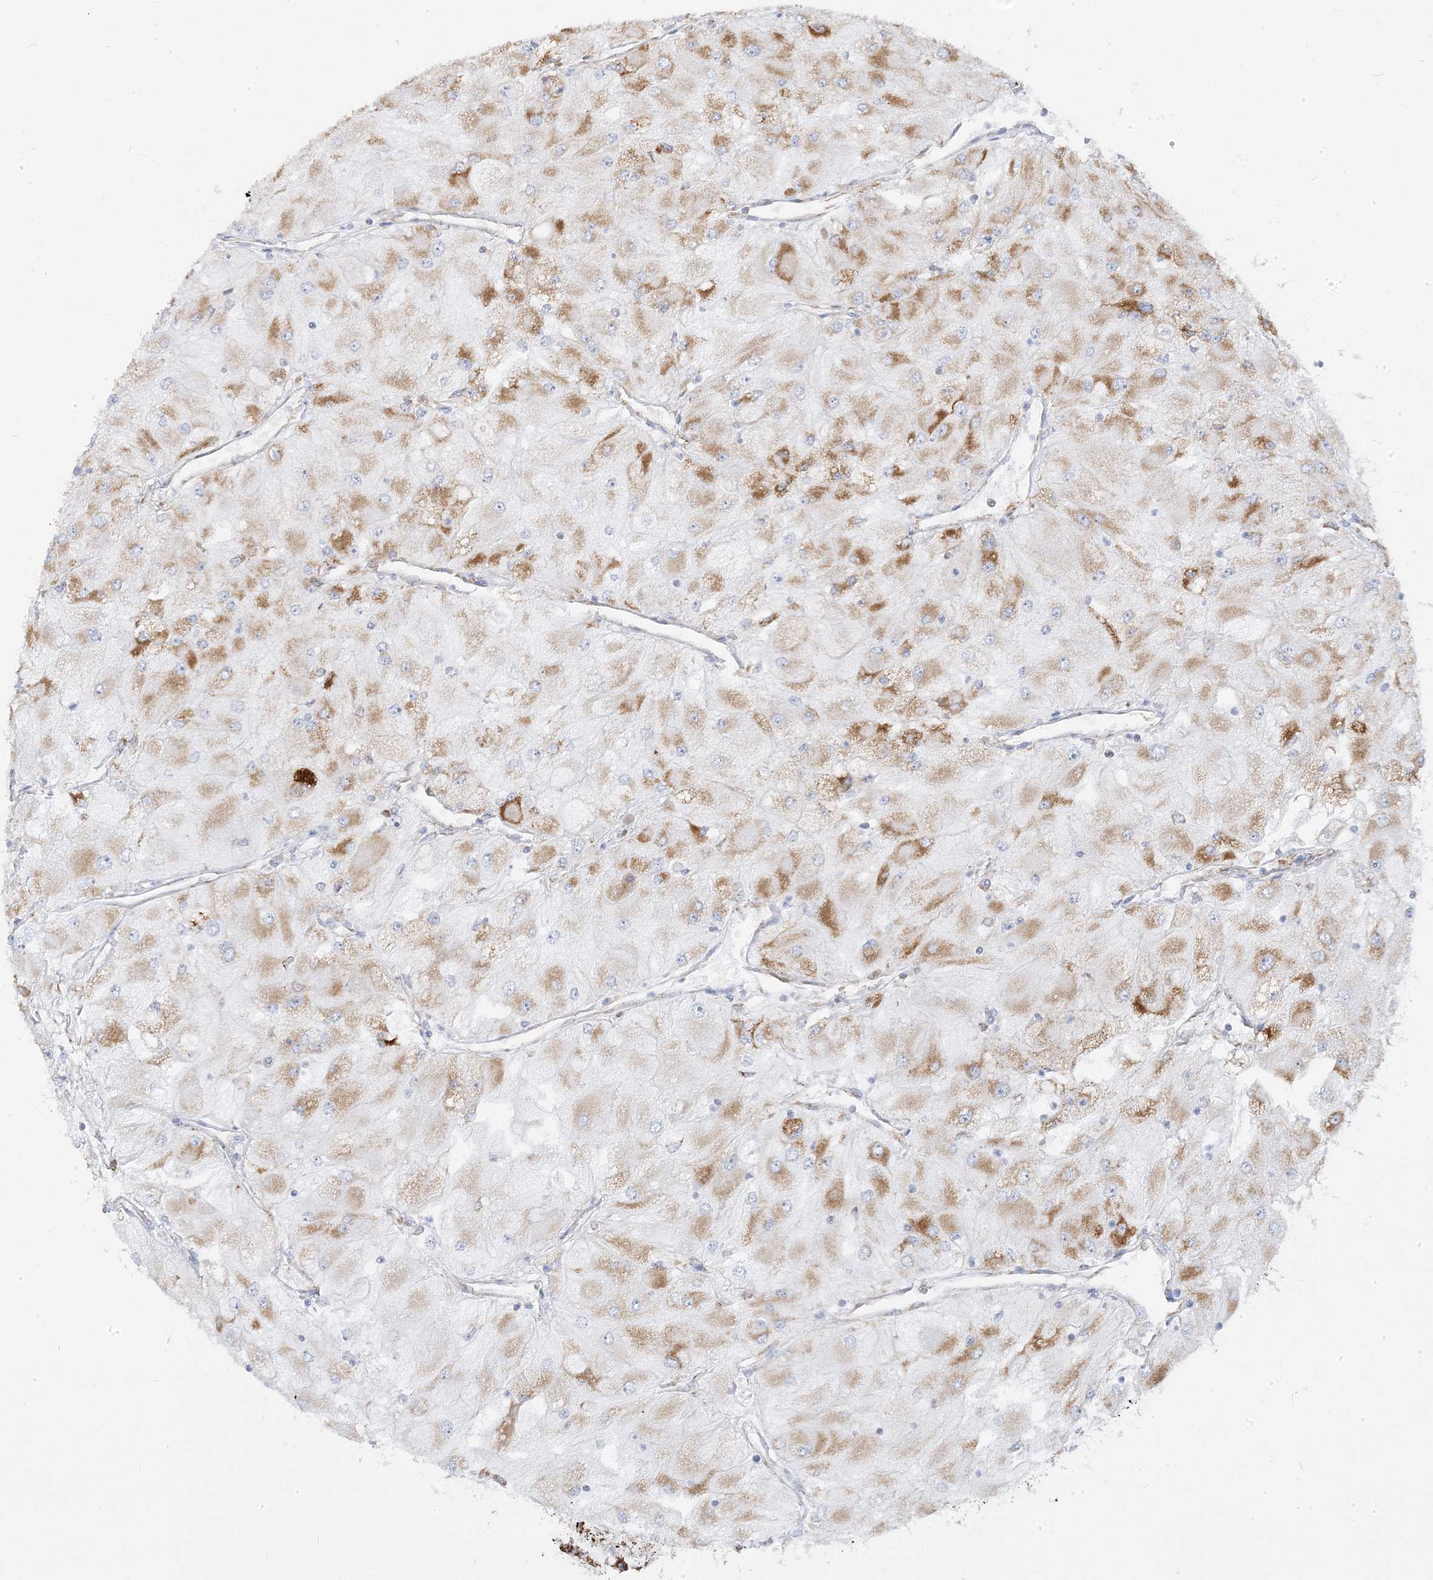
{"staining": {"intensity": "moderate", "quantity": "25%-75%", "location": "cytoplasmic/membranous"}, "tissue": "renal cancer", "cell_type": "Tumor cells", "image_type": "cancer", "snomed": [{"axis": "morphology", "description": "Adenocarcinoma, NOS"}, {"axis": "topography", "description": "Kidney"}], "caption": "This image reveals IHC staining of human renal cancer, with medium moderate cytoplasmic/membranous positivity in about 25%-75% of tumor cells.", "gene": "PCCB", "patient": {"sex": "male", "age": 80}}